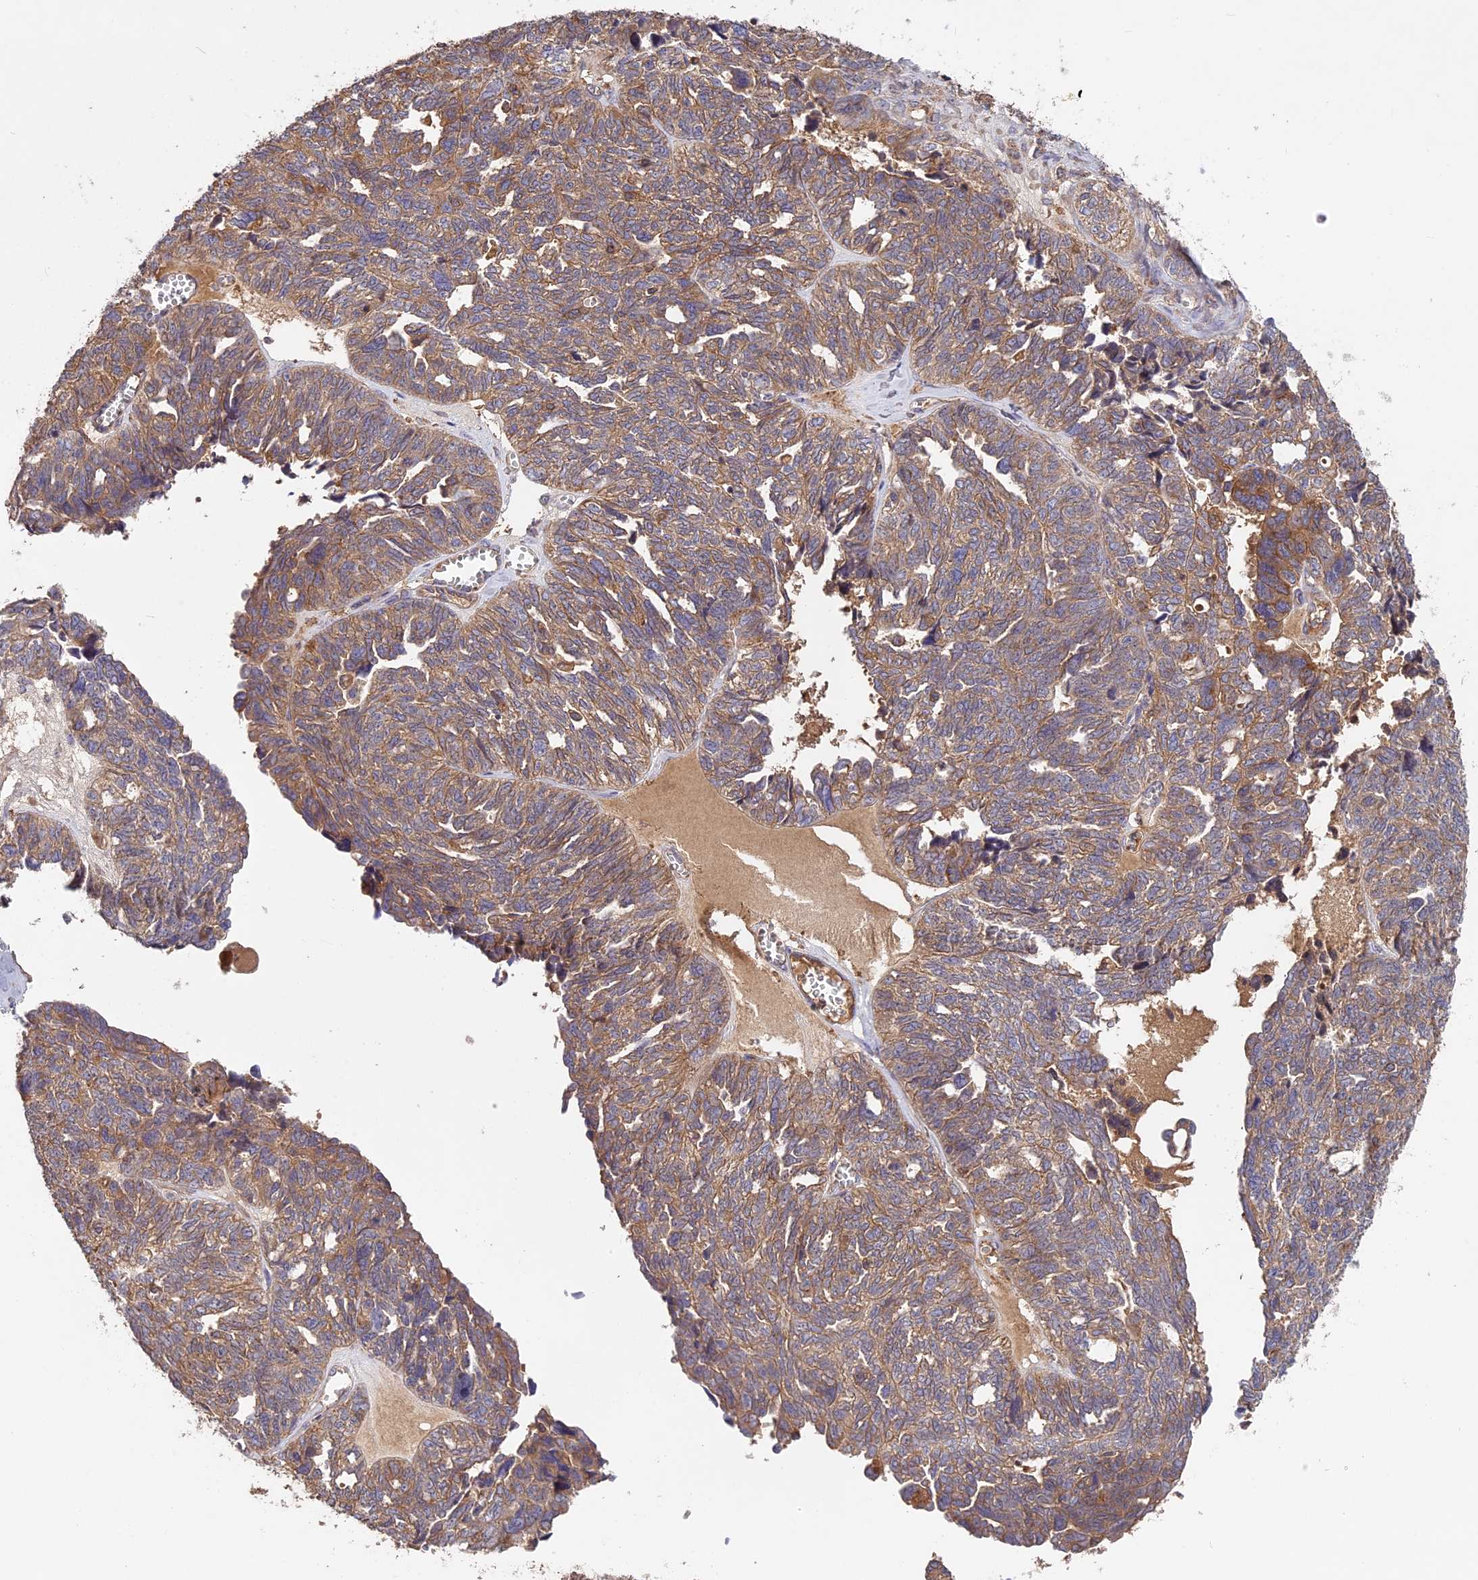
{"staining": {"intensity": "moderate", "quantity": ">75%", "location": "cytoplasmic/membranous"}, "tissue": "ovarian cancer", "cell_type": "Tumor cells", "image_type": "cancer", "snomed": [{"axis": "morphology", "description": "Cystadenocarcinoma, serous, NOS"}, {"axis": "topography", "description": "Ovary"}], "caption": "This photomicrograph shows ovarian serous cystadenocarcinoma stained with IHC to label a protein in brown. The cytoplasmic/membranous of tumor cells show moderate positivity for the protein. Nuclei are counter-stained blue.", "gene": "NUDT8", "patient": {"sex": "female", "age": 79}}